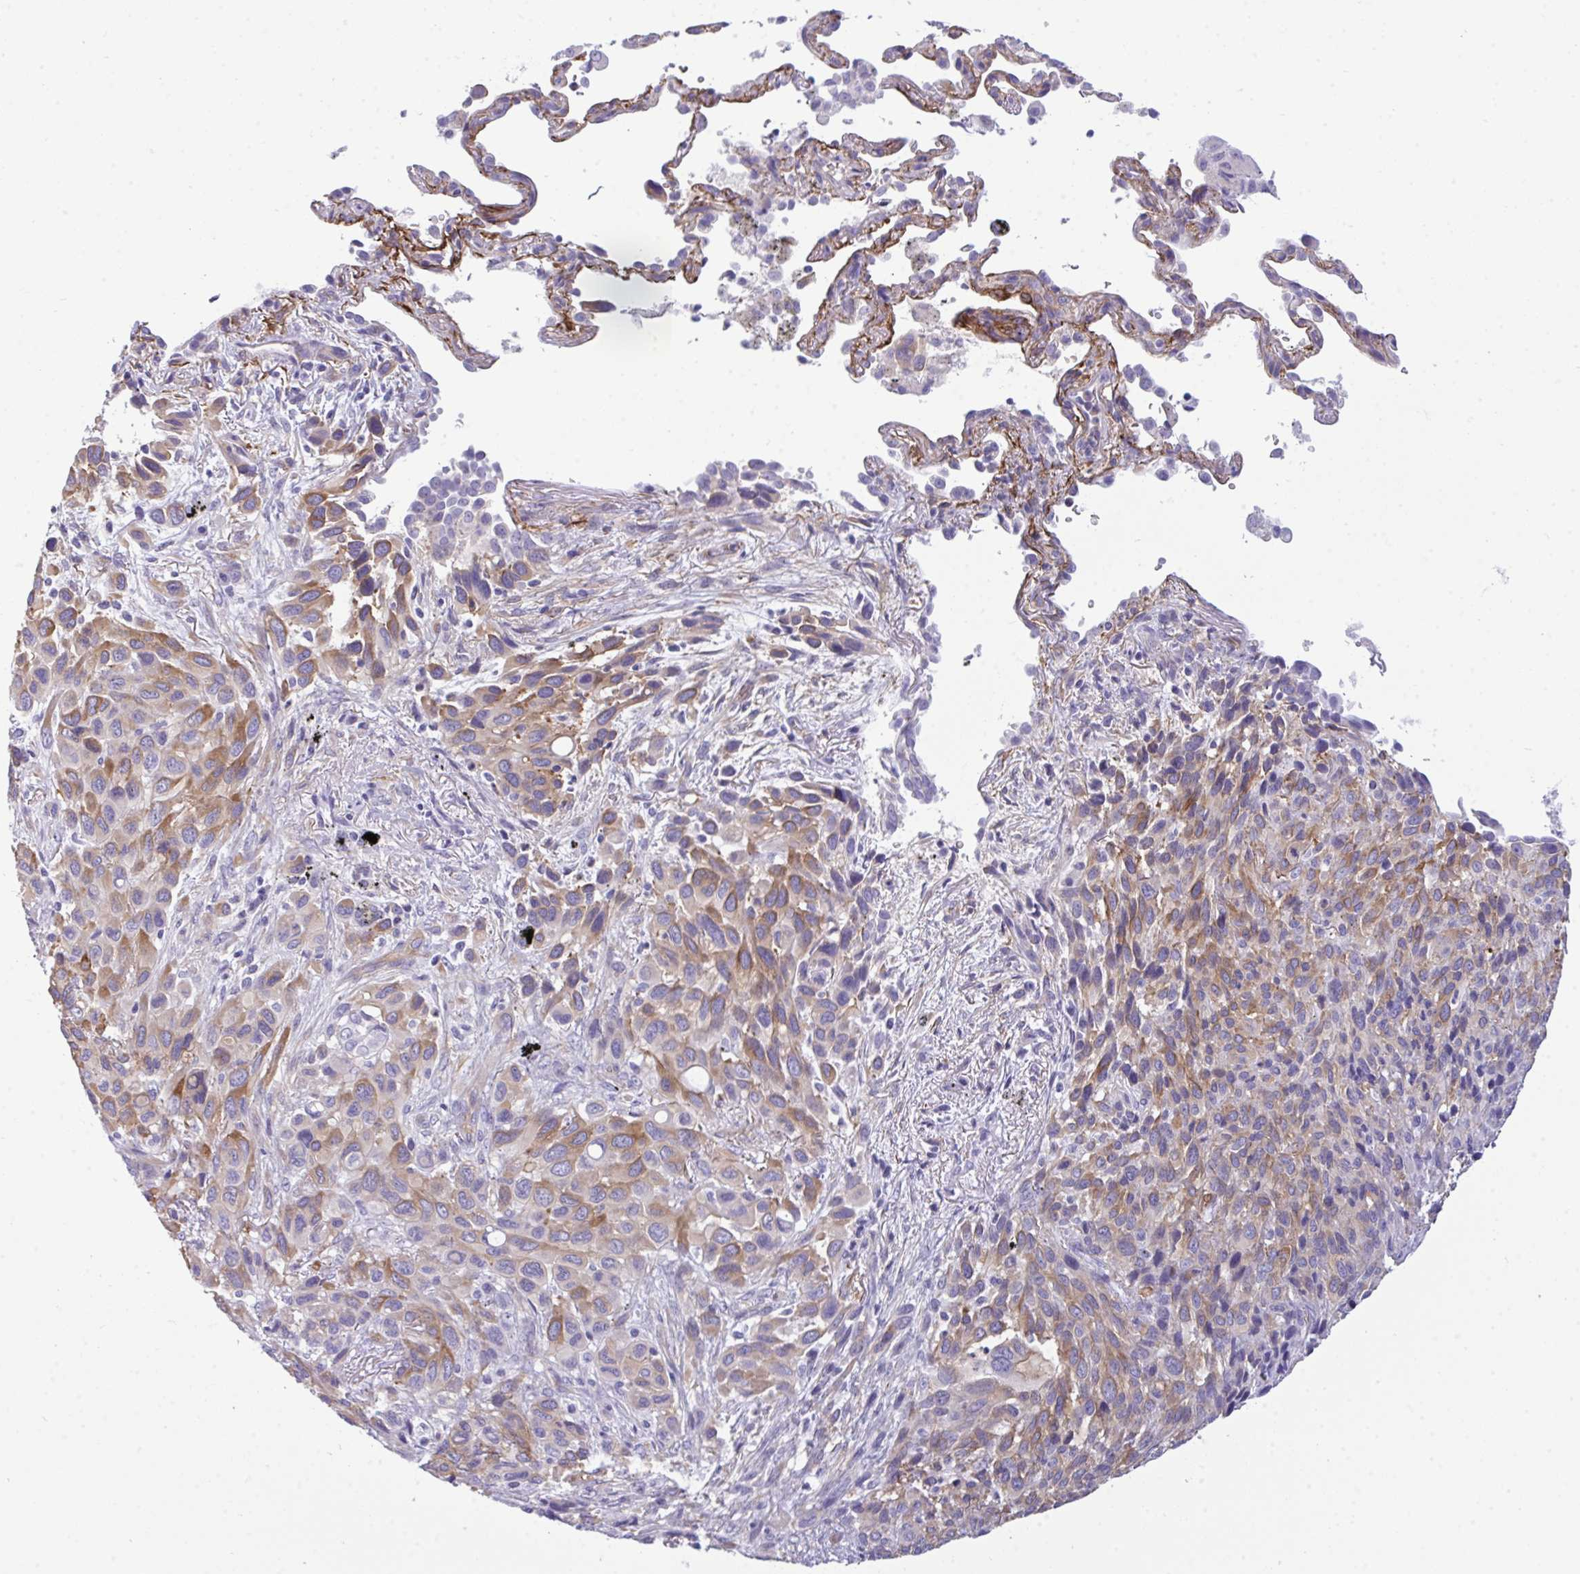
{"staining": {"intensity": "moderate", "quantity": "25%-75%", "location": "cytoplasmic/membranous"}, "tissue": "melanoma", "cell_type": "Tumor cells", "image_type": "cancer", "snomed": [{"axis": "morphology", "description": "Malignant melanoma, Metastatic site"}, {"axis": "topography", "description": "Lung"}], "caption": "The image exhibits a brown stain indicating the presence of a protein in the cytoplasmic/membranous of tumor cells in melanoma. (brown staining indicates protein expression, while blue staining denotes nuclei).", "gene": "MYH10", "patient": {"sex": "male", "age": 48}}